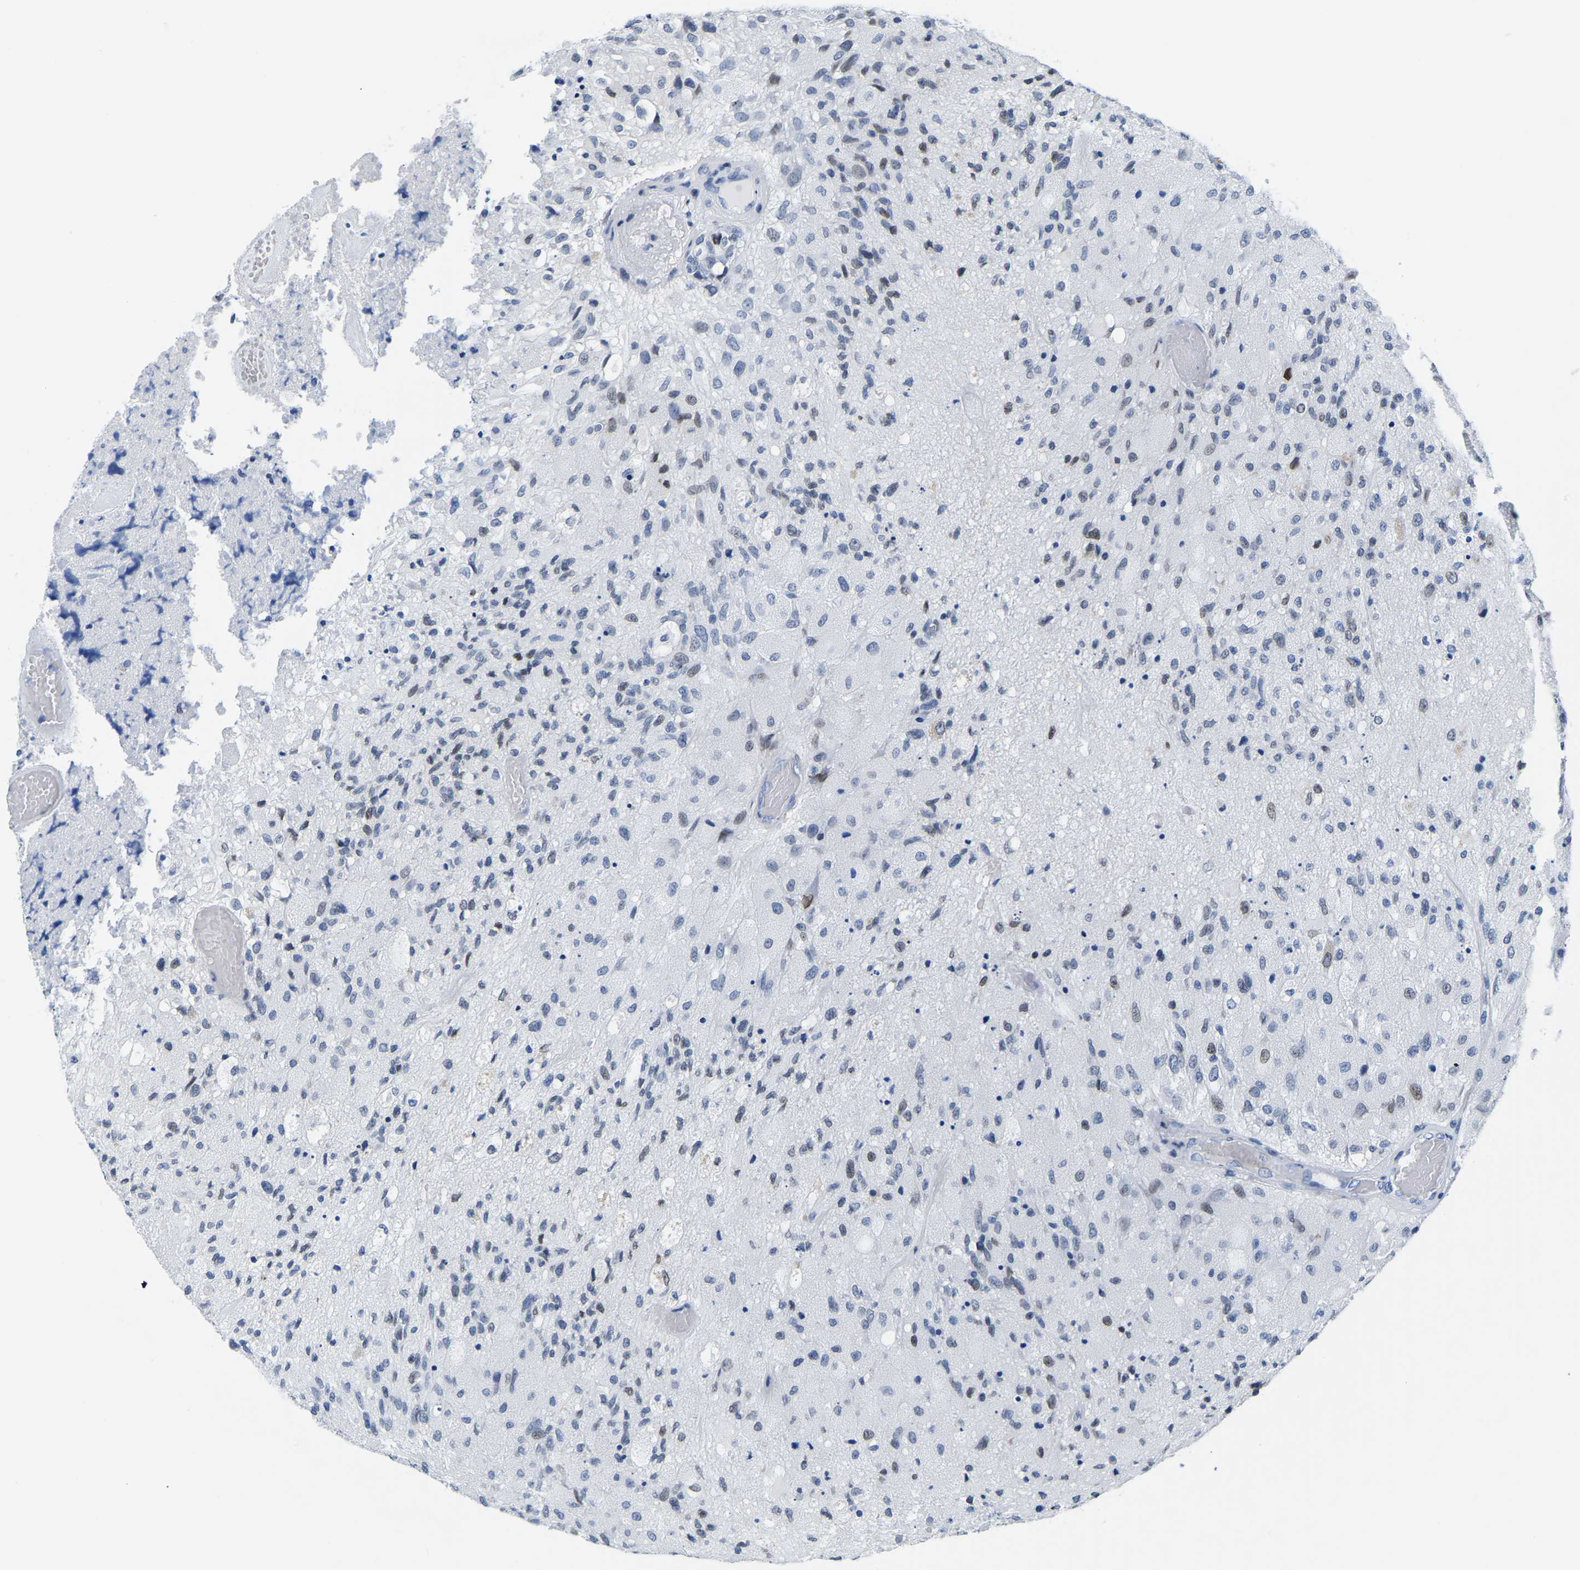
{"staining": {"intensity": "weak", "quantity": "<25%", "location": "nuclear"}, "tissue": "glioma", "cell_type": "Tumor cells", "image_type": "cancer", "snomed": [{"axis": "morphology", "description": "Normal tissue, NOS"}, {"axis": "morphology", "description": "Glioma, malignant, High grade"}, {"axis": "topography", "description": "Cerebral cortex"}], "caption": "Malignant high-grade glioma was stained to show a protein in brown. There is no significant positivity in tumor cells.", "gene": "UPK3A", "patient": {"sex": "male", "age": 77}}